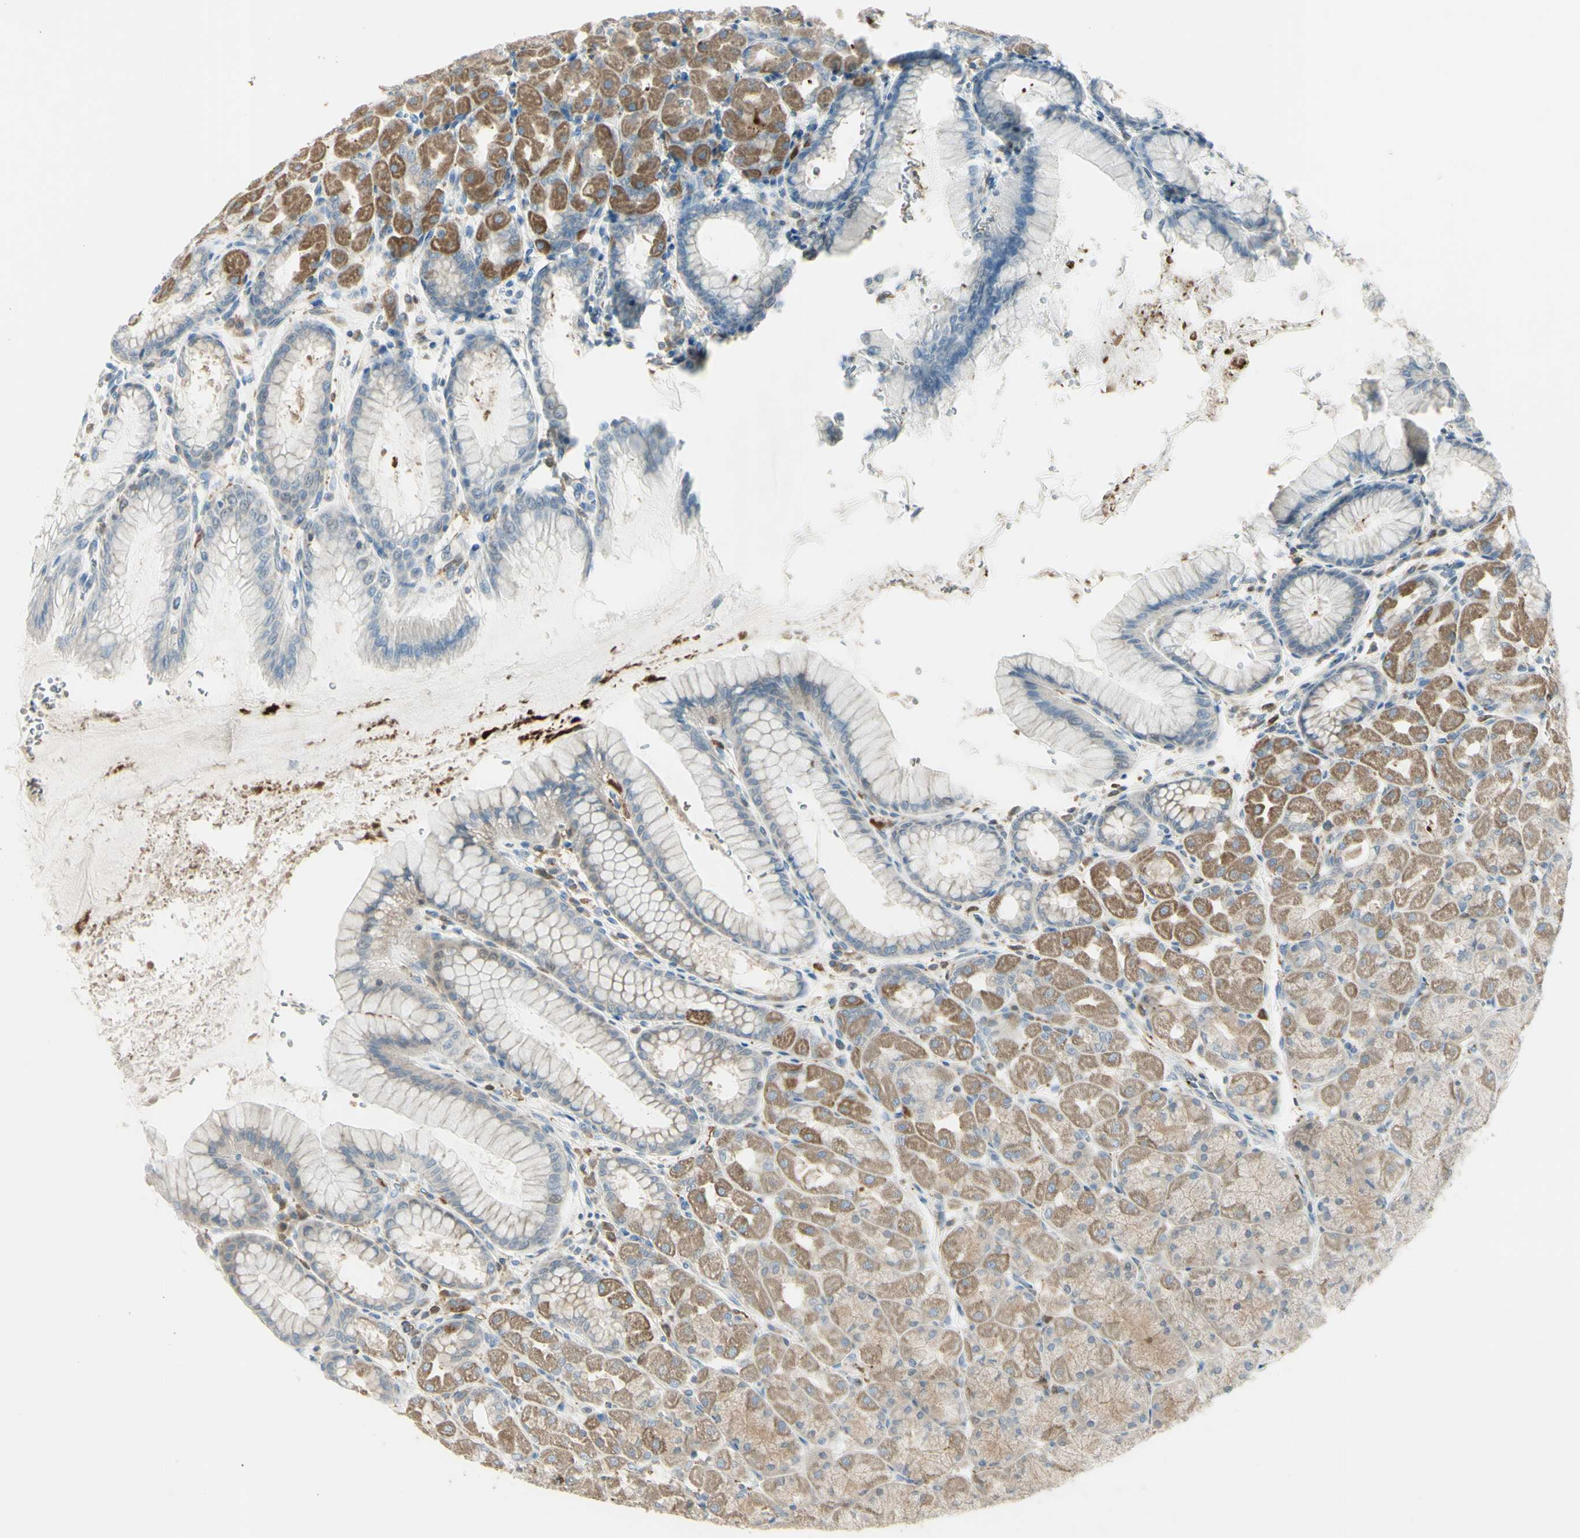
{"staining": {"intensity": "weak", "quantity": ">75%", "location": "cytoplasmic/membranous"}, "tissue": "stomach", "cell_type": "Glandular cells", "image_type": "normal", "snomed": [{"axis": "morphology", "description": "Normal tissue, NOS"}, {"axis": "topography", "description": "Stomach, upper"}], "caption": "Protein expression analysis of benign stomach displays weak cytoplasmic/membranous staining in about >75% of glandular cells. (Brightfield microscopy of DAB IHC at high magnification).", "gene": "CYRIB", "patient": {"sex": "female", "age": 56}}